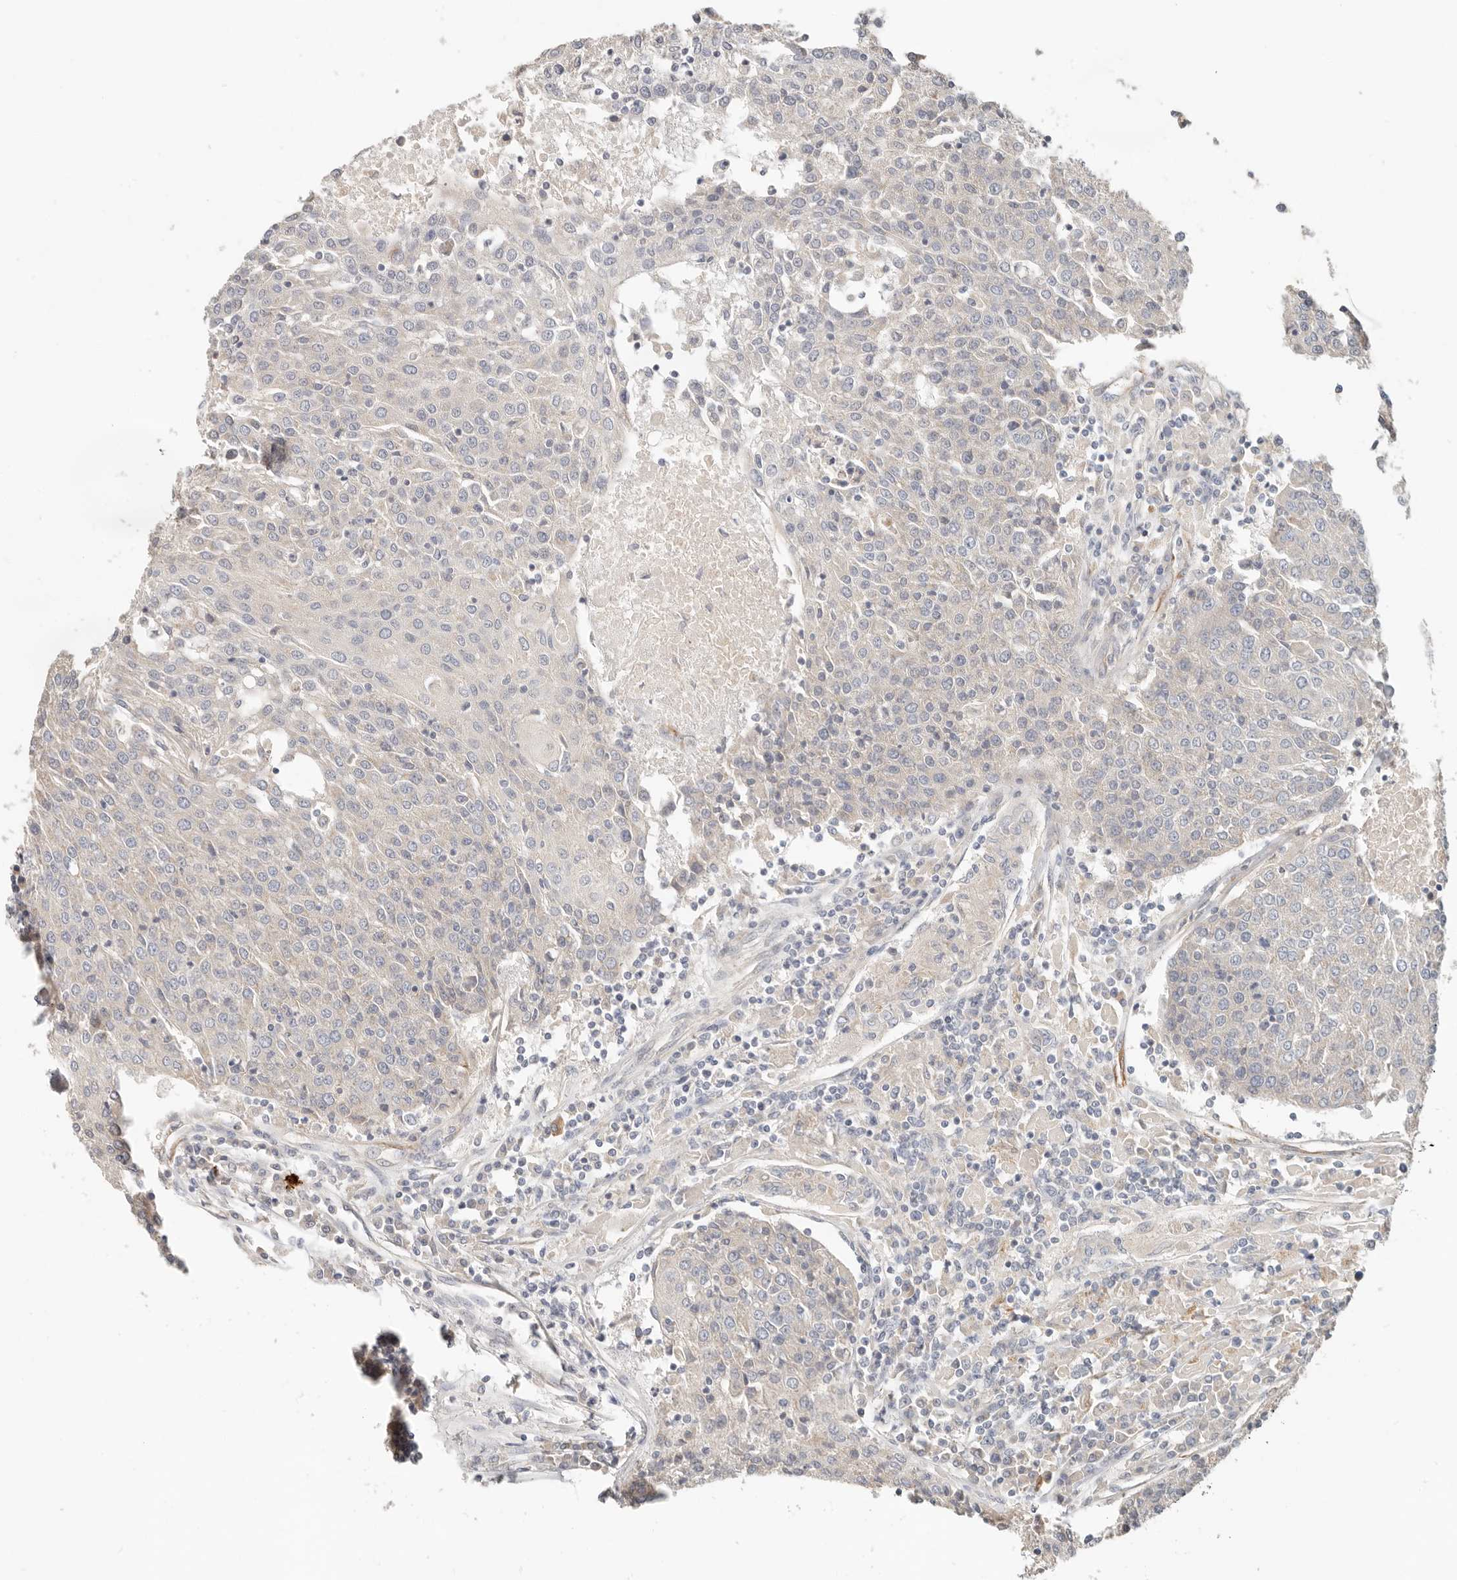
{"staining": {"intensity": "negative", "quantity": "none", "location": "none"}, "tissue": "urothelial cancer", "cell_type": "Tumor cells", "image_type": "cancer", "snomed": [{"axis": "morphology", "description": "Urothelial carcinoma, High grade"}, {"axis": "topography", "description": "Urinary bladder"}], "caption": "The histopathology image shows no significant staining in tumor cells of urothelial cancer.", "gene": "SPRING1", "patient": {"sex": "female", "age": 85}}